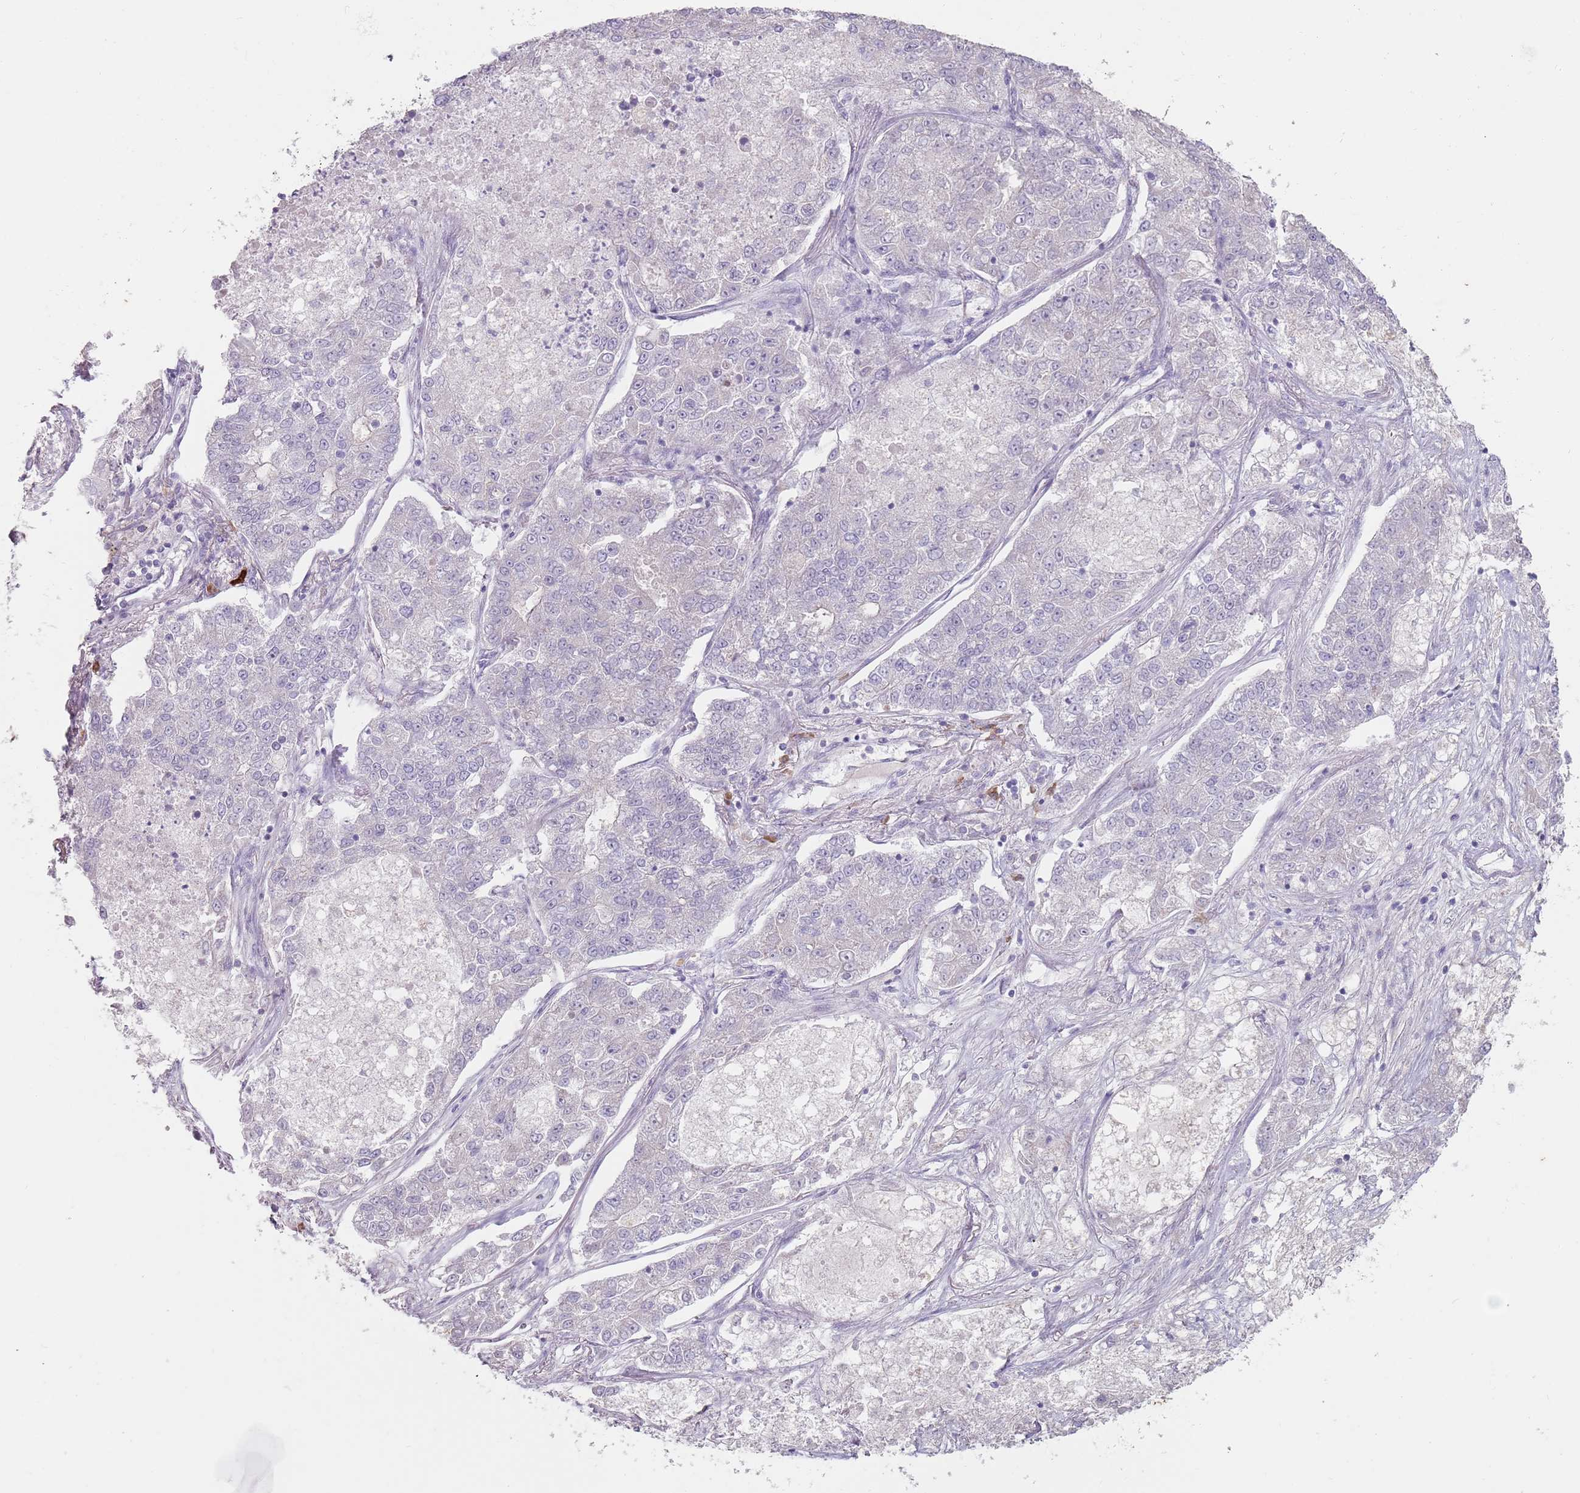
{"staining": {"intensity": "negative", "quantity": "none", "location": "none"}, "tissue": "lung cancer", "cell_type": "Tumor cells", "image_type": "cancer", "snomed": [{"axis": "morphology", "description": "Adenocarcinoma, NOS"}, {"axis": "topography", "description": "Lung"}], "caption": "The micrograph shows no staining of tumor cells in lung cancer.", "gene": "STYK1", "patient": {"sex": "male", "age": 49}}